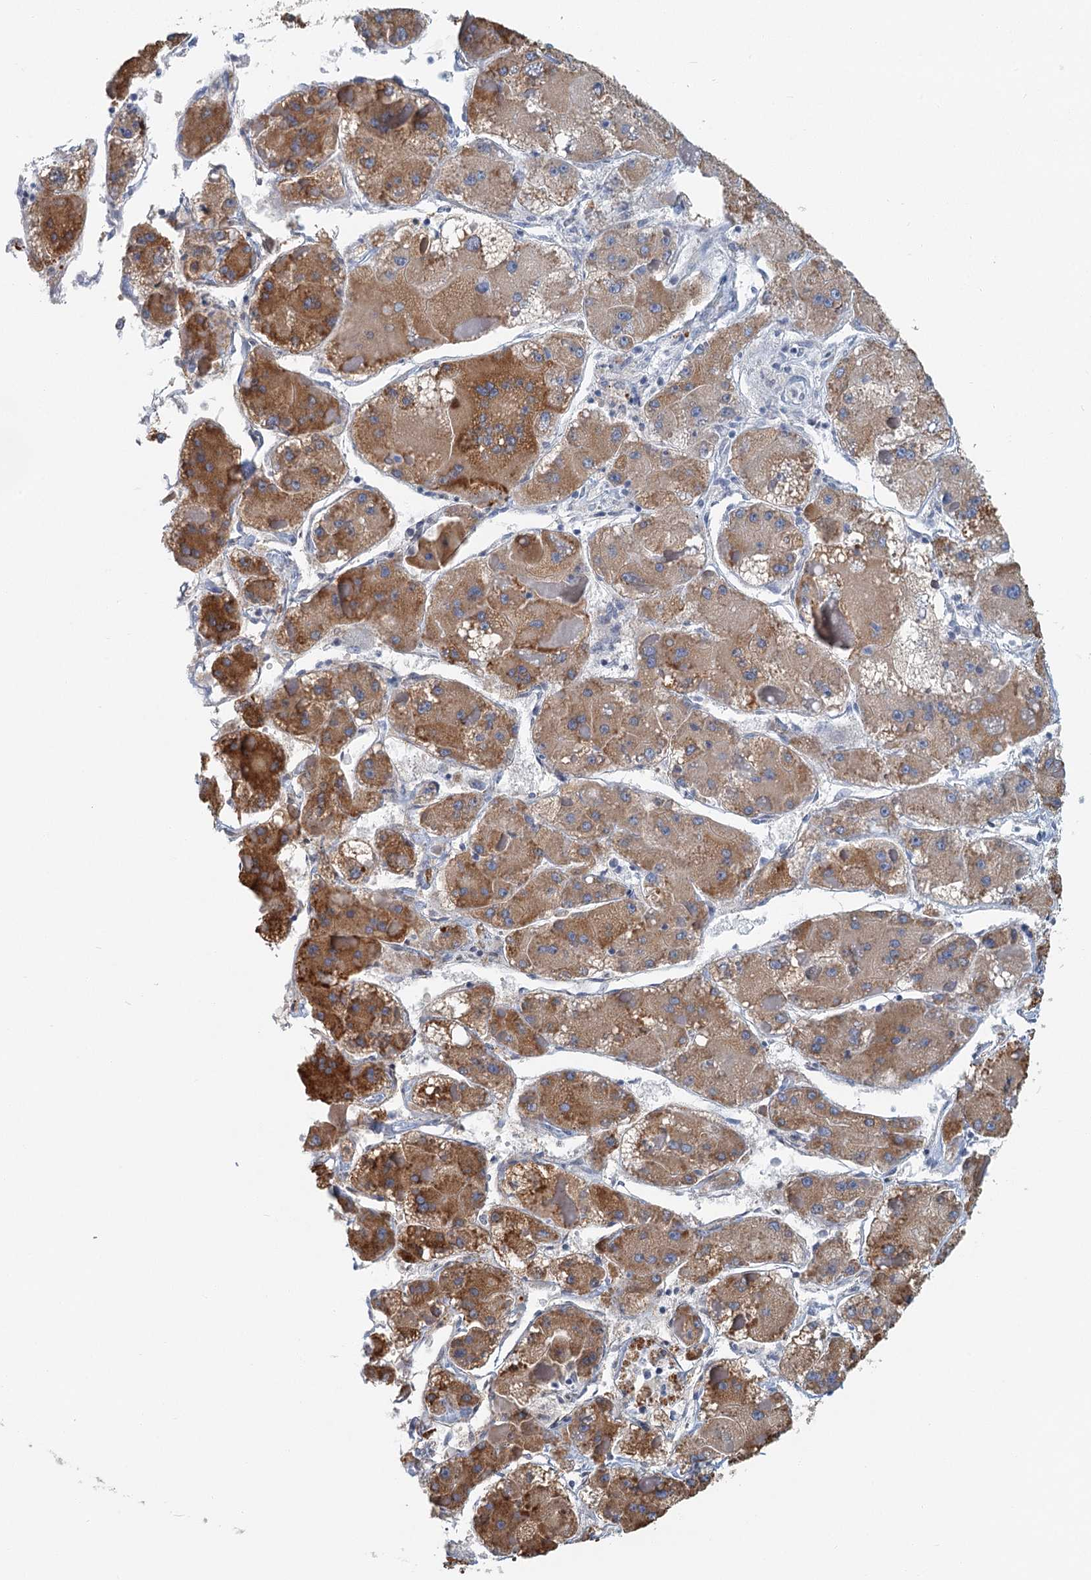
{"staining": {"intensity": "moderate", "quantity": ">75%", "location": "cytoplasmic/membranous"}, "tissue": "liver cancer", "cell_type": "Tumor cells", "image_type": "cancer", "snomed": [{"axis": "morphology", "description": "Carcinoma, Hepatocellular, NOS"}, {"axis": "topography", "description": "Liver"}], "caption": "Tumor cells display moderate cytoplasmic/membranous expression in approximately >75% of cells in liver cancer (hepatocellular carcinoma).", "gene": "ZNF527", "patient": {"sex": "female", "age": 73}}